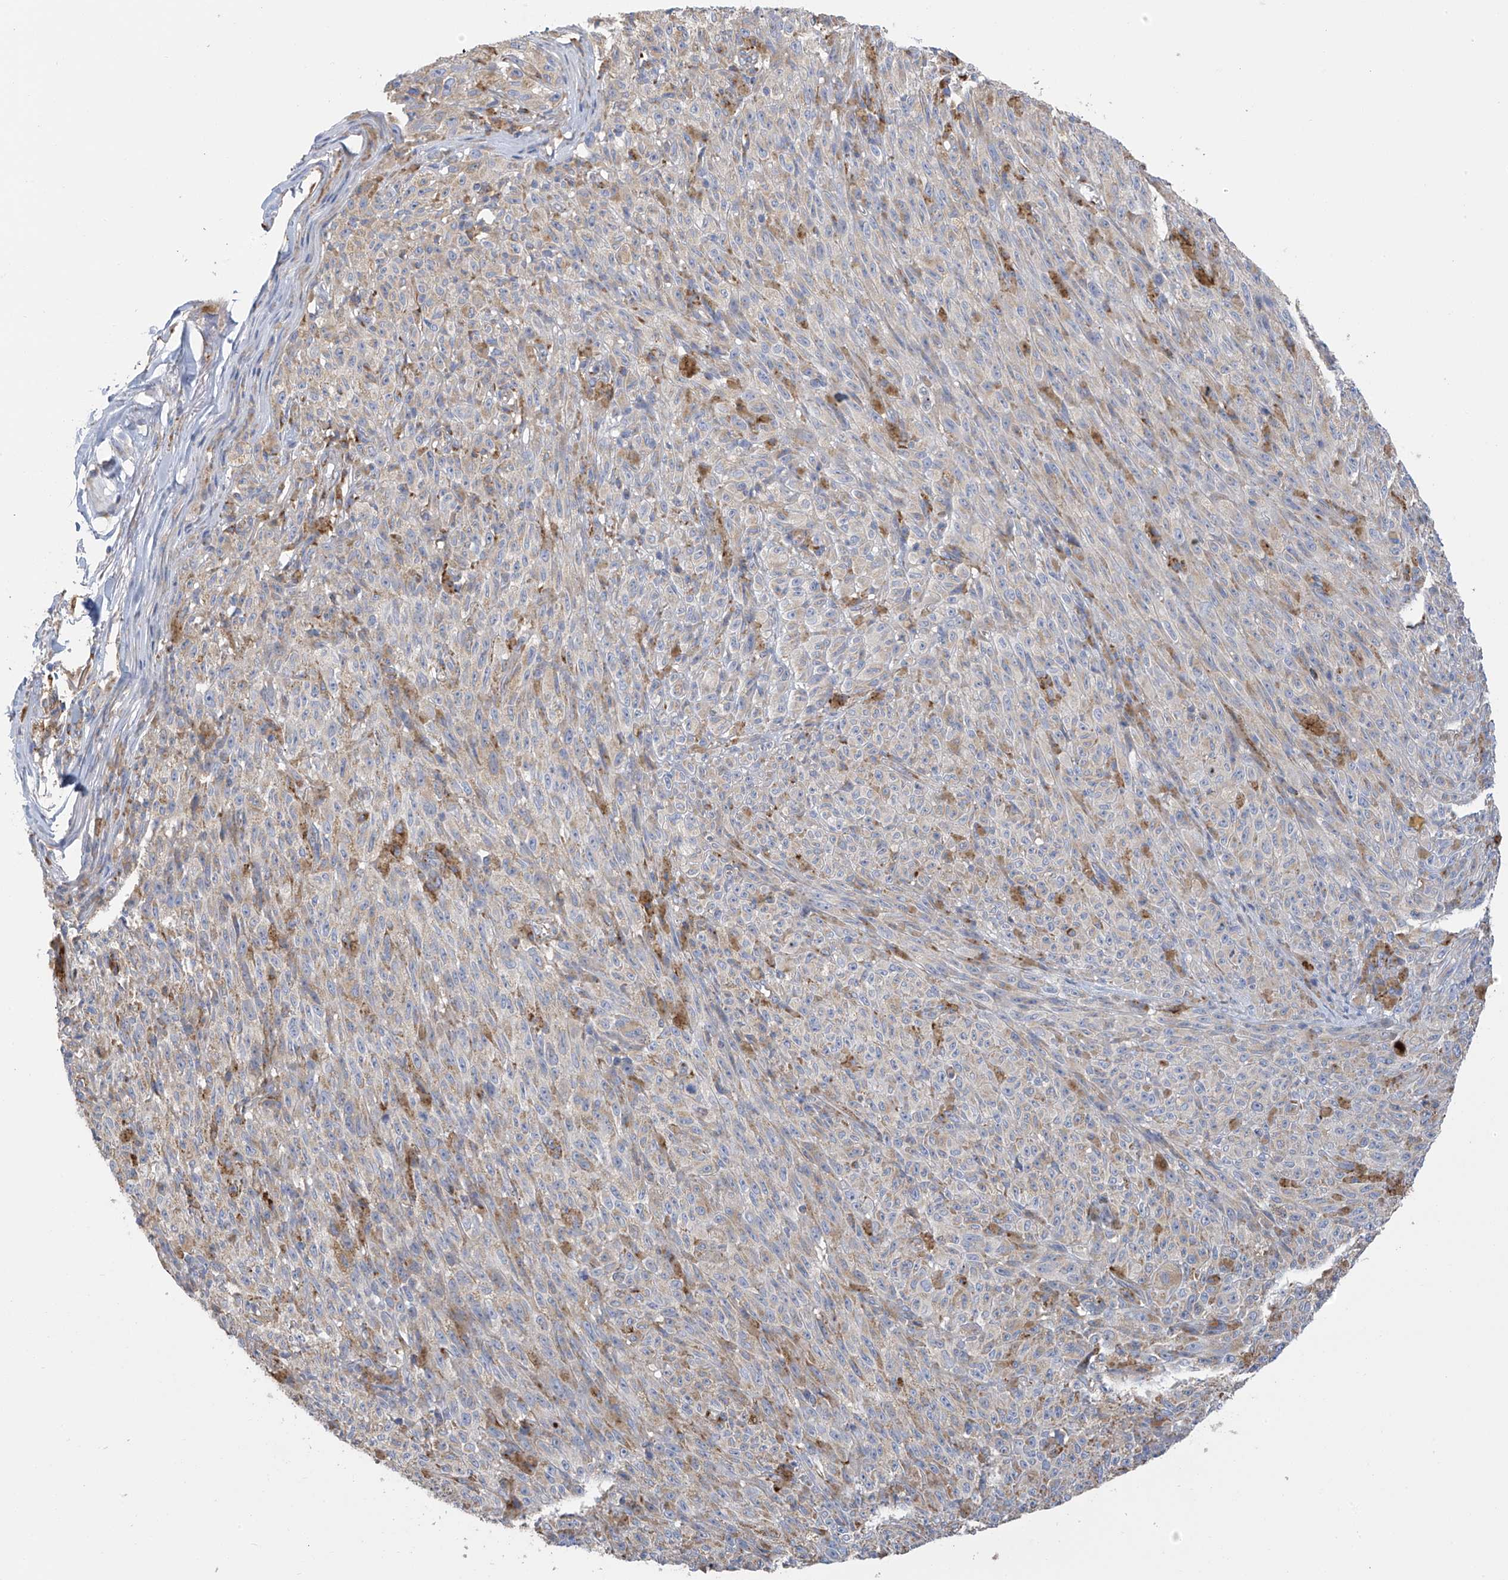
{"staining": {"intensity": "moderate", "quantity": "<25%", "location": "cytoplasmic/membranous"}, "tissue": "melanoma", "cell_type": "Tumor cells", "image_type": "cancer", "snomed": [{"axis": "morphology", "description": "Malignant melanoma, NOS"}, {"axis": "topography", "description": "Skin"}], "caption": "Tumor cells demonstrate low levels of moderate cytoplasmic/membranous expression in approximately <25% of cells in malignant melanoma.", "gene": "ITM2B", "patient": {"sex": "female", "age": 82}}